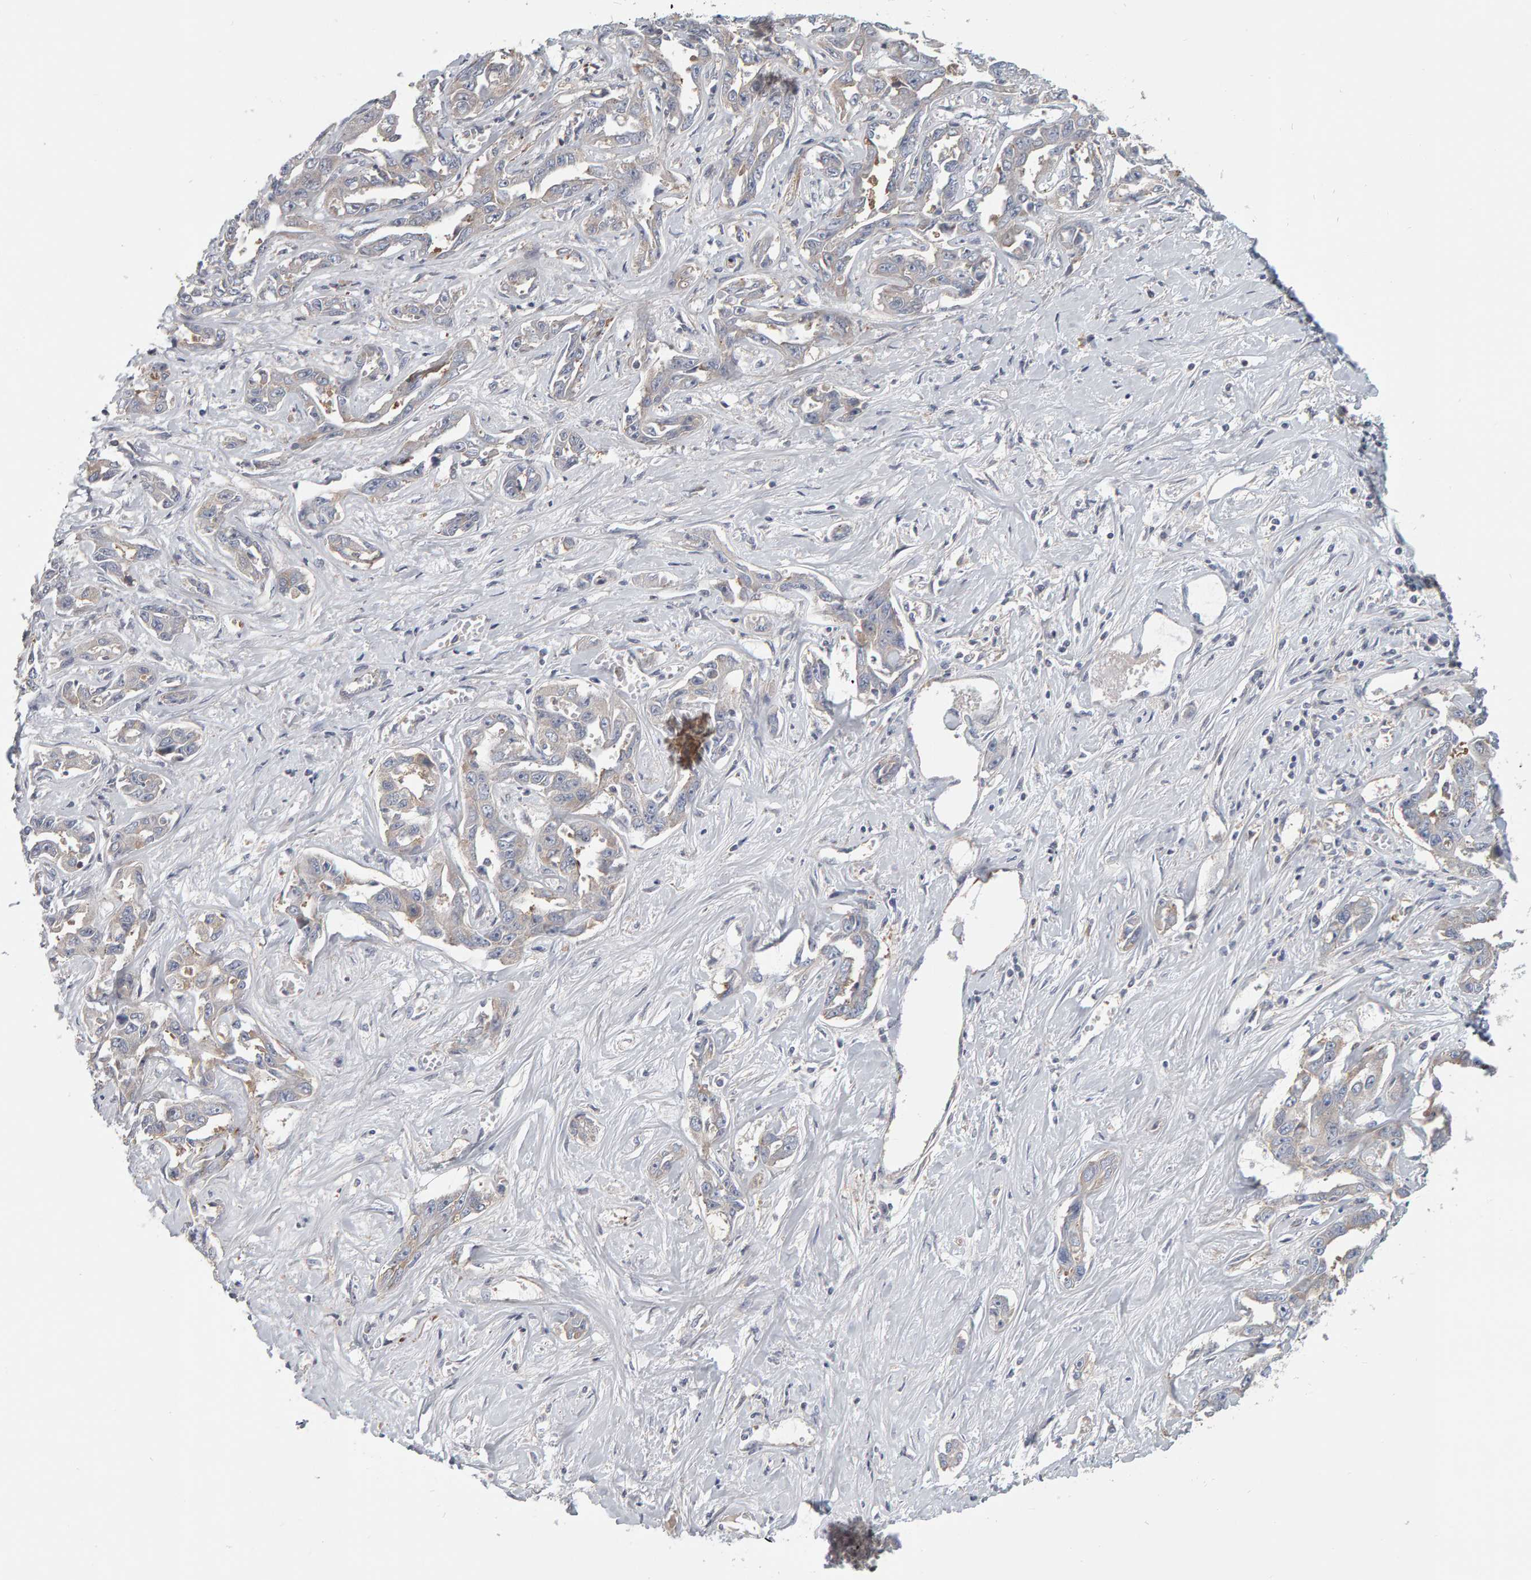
{"staining": {"intensity": "negative", "quantity": "none", "location": "none"}, "tissue": "liver cancer", "cell_type": "Tumor cells", "image_type": "cancer", "snomed": [{"axis": "morphology", "description": "Cholangiocarcinoma"}, {"axis": "topography", "description": "Liver"}], "caption": "Tumor cells show no significant expression in liver cancer.", "gene": "C9orf72", "patient": {"sex": "male", "age": 59}}